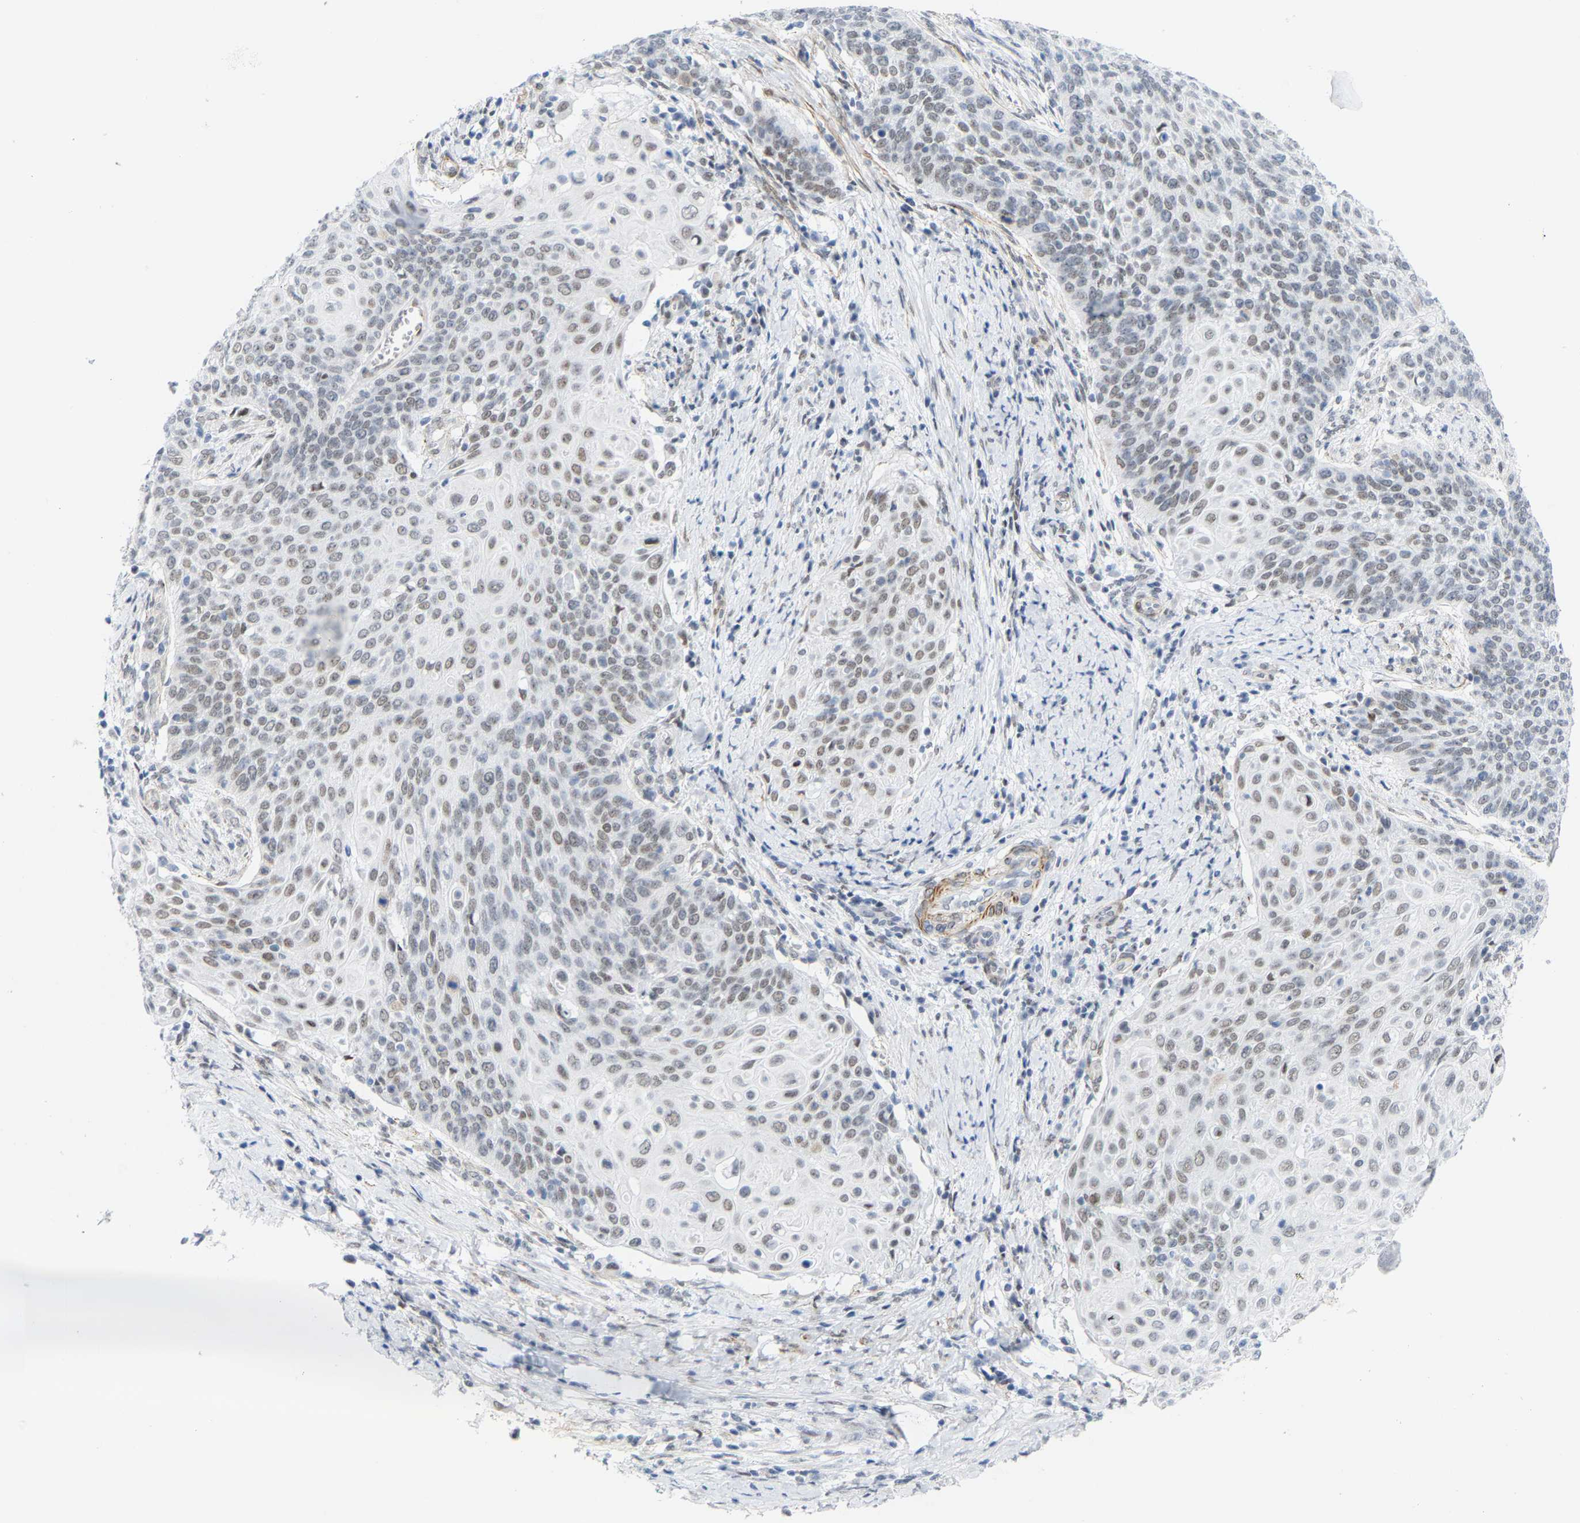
{"staining": {"intensity": "weak", "quantity": "25%-75%", "location": "nuclear"}, "tissue": "cervical cancer", "cell_type": "Tumor cells", "image_type": "cancer", "snomed": [{"axis": "morphology", "description": "Squamous cell carcinoma, NOS"}, {"axis": "topography", "description": "Cervix"}], "caption": "A brown stain labels weak nuclear positivity of a protein in cervical squamous cell carcinoma tumor cells.", "gene": "FAM180A", "patient": {"sex": "female", "age": 39}}